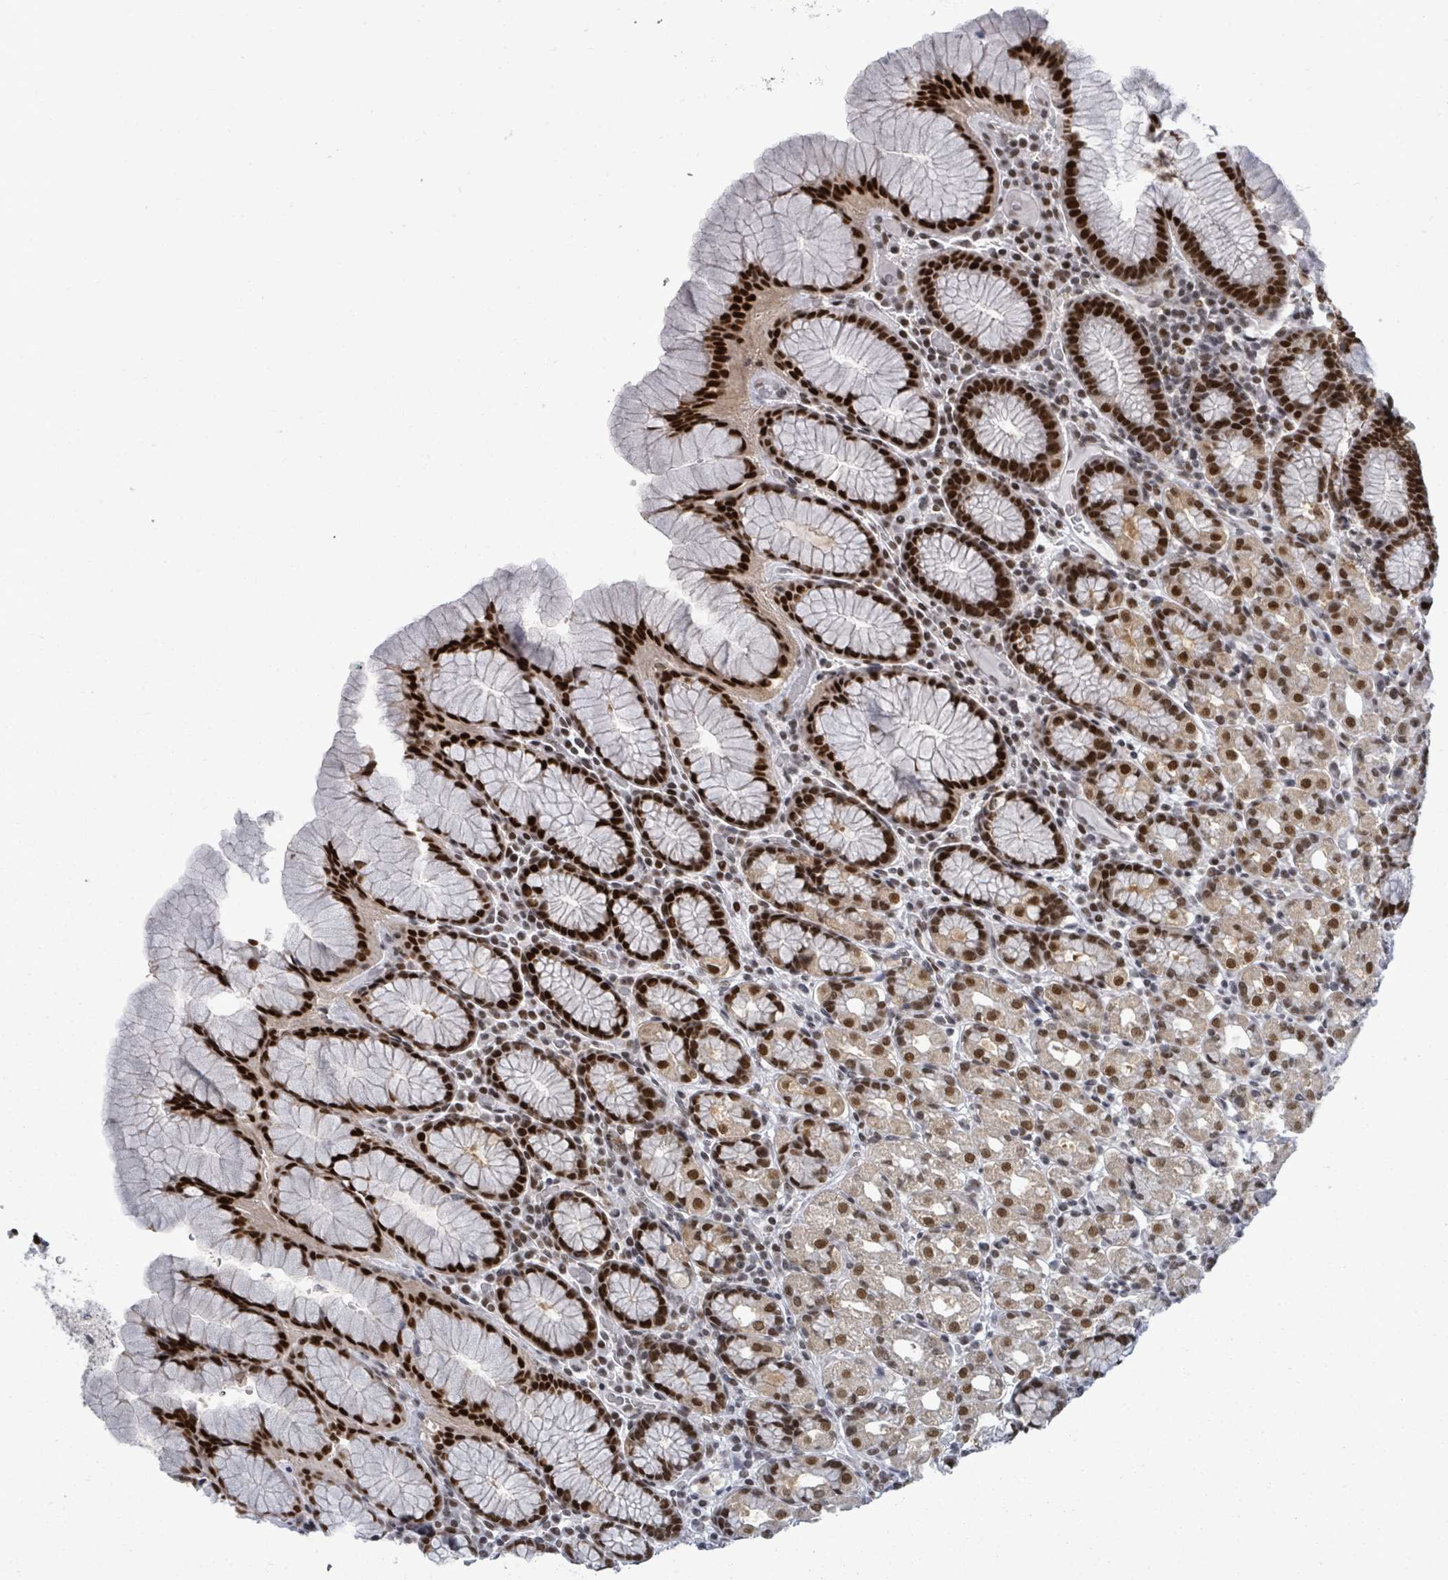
{"staining": {"intensity": "strong", "quantity": ">75%", "location": "nuclear"}, "tissue": "stomach", "cell_type": "Glandular cells", "image_type": "normal", "snomed": [{"axis": "morphology", "description": "Normal tissue, NOS"}, {"axis": "topography", "description": "Stomach, upper"}, {"axis": "topography", "description": "Stomach"}], "caption": "About >75% of glandular cells in normal stomach reveal strong nuclear protein expression as visualized by brown immunohistochemical staining.", "gene": "BIVM", "patient": {"sex": "male", "age": 62}}